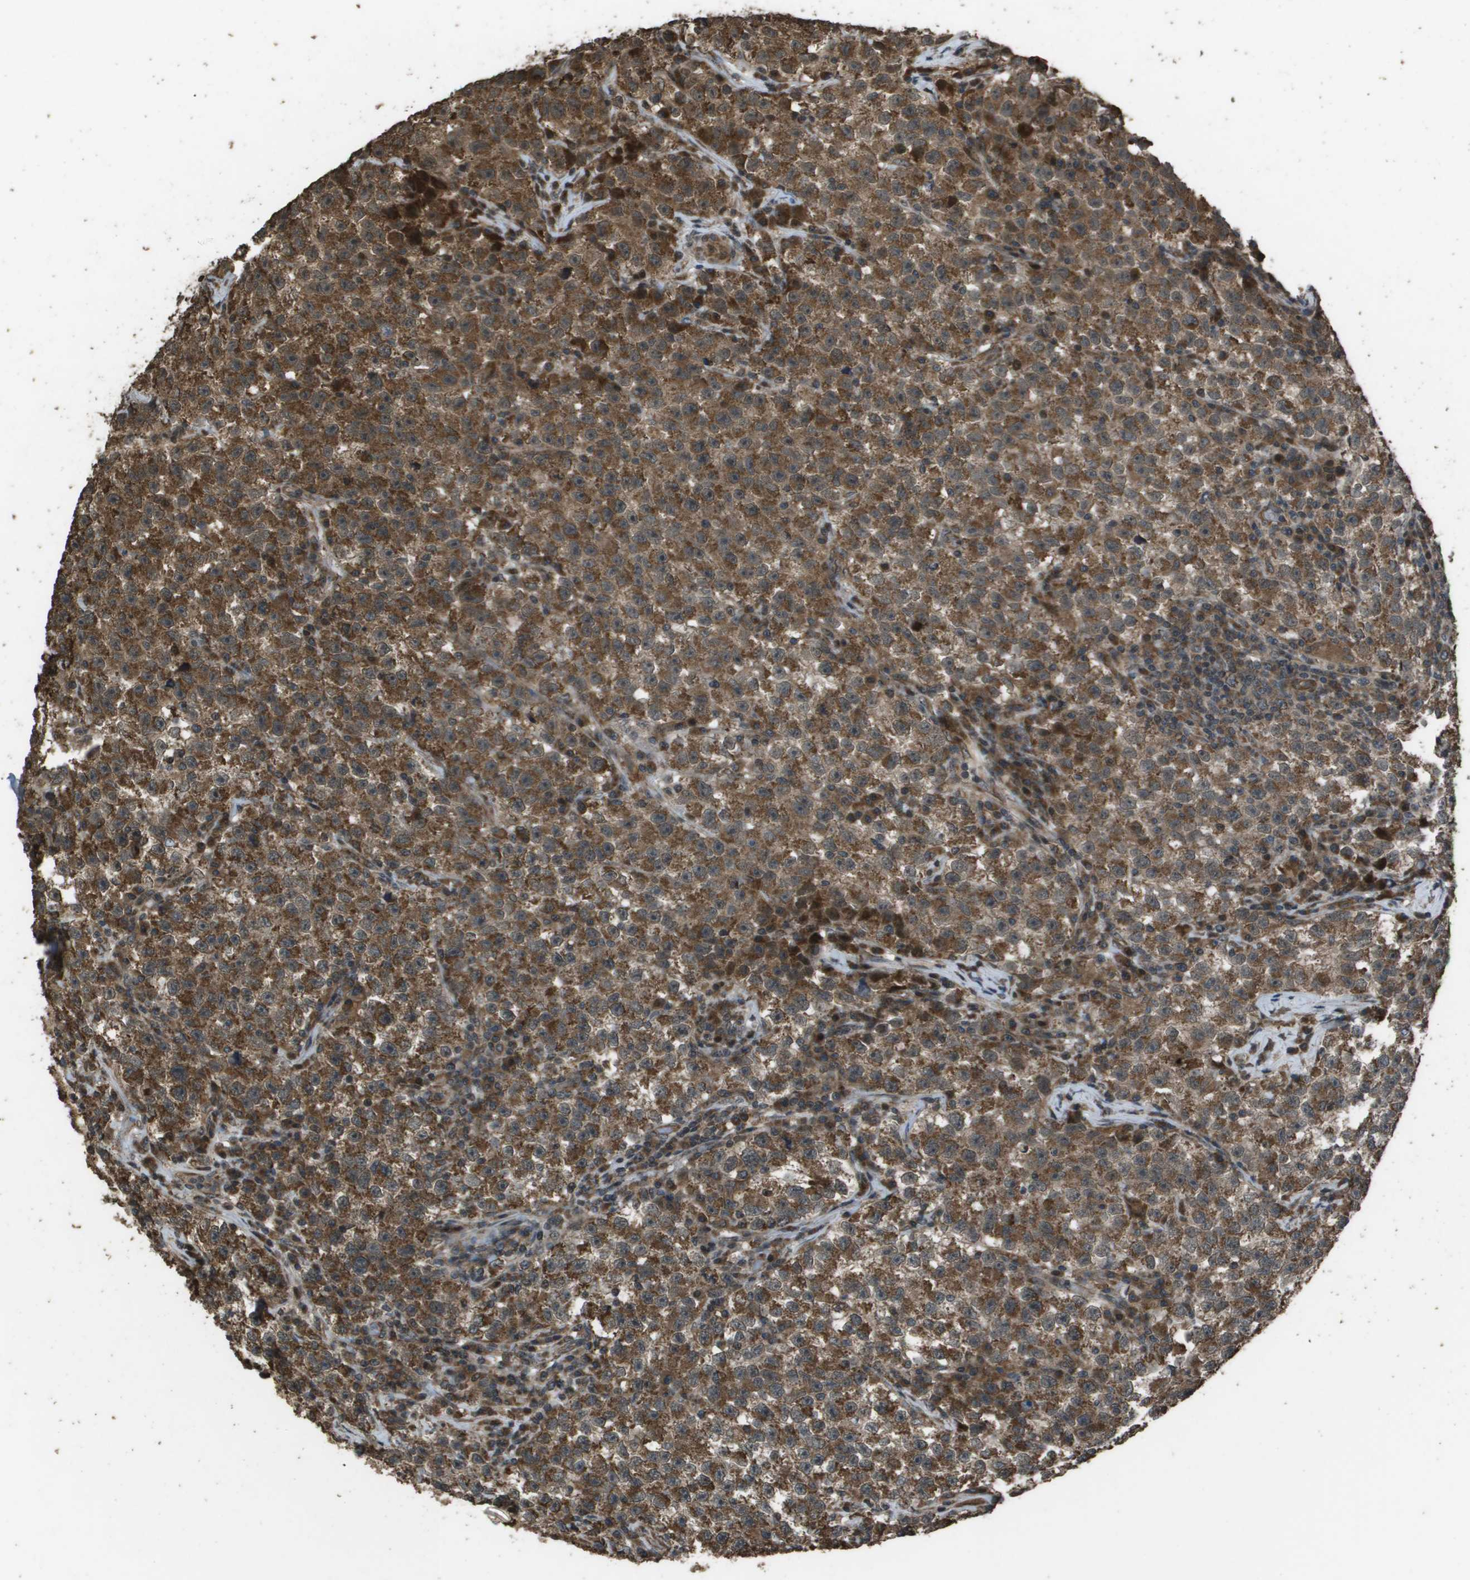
{"staining": {"intensity": "strong", "quantity": ">75%", "location": "cytoplasmic/membranous"}, "tissue": "testis cancer", "cell_type": "Tumor cells", "image_type": "cancer", "snomed": [{"axis": "morphology", "description": "Seminoma, NOS"}, {"axis": "topography", "description": "Testis"}], "caption": "This histopathology image exhibits testis seminoma stained with immunohistochemistry to label a protein in brown. The cytoplasmic/membranous of tumor cells show strong positivity for the protein. Nuclei are counter-stained blue.", "gene": "FIG4", "patient": {"sex": "male", "age": 22}}